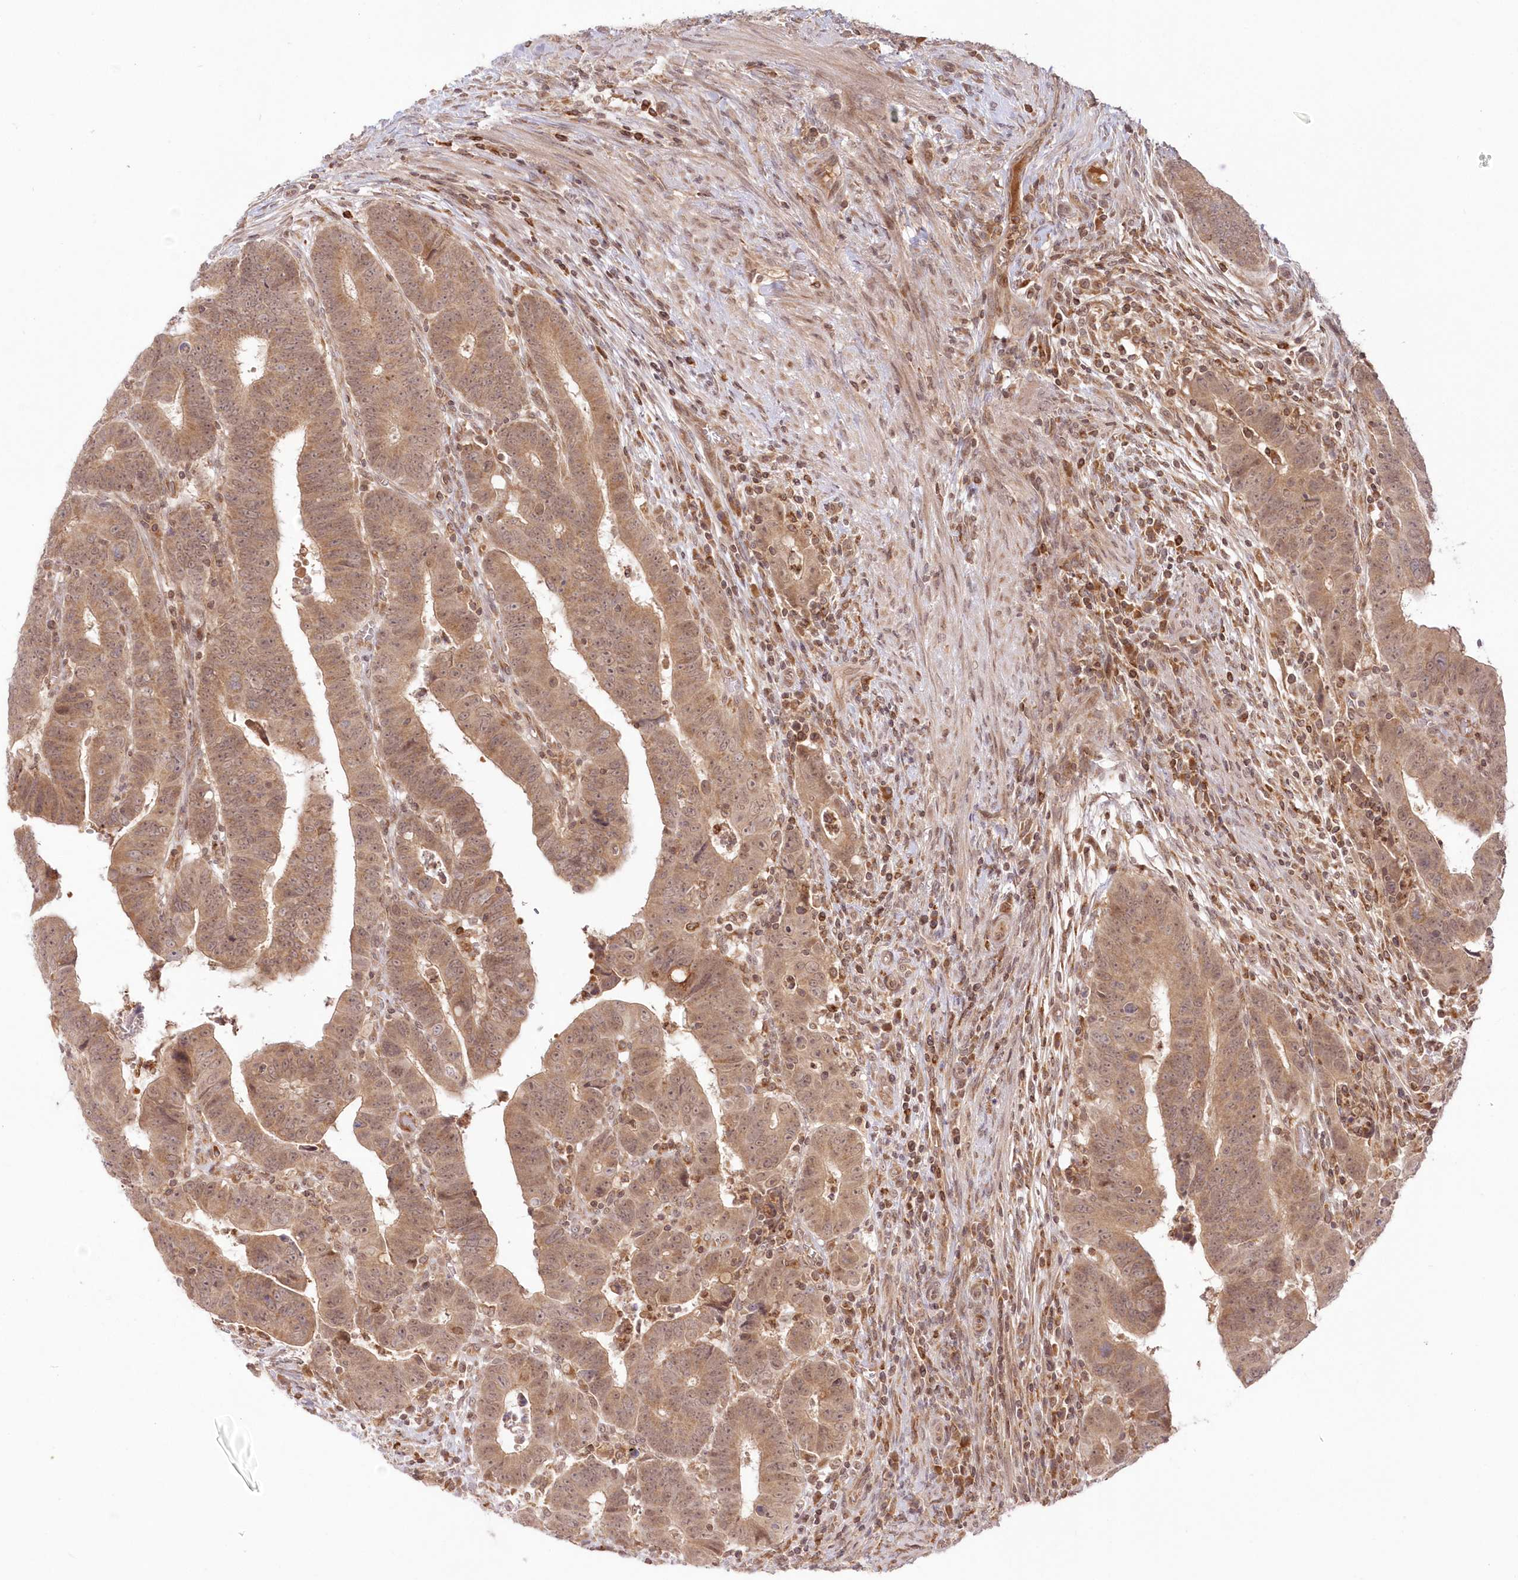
{"staining": {"intensity": "moderate", "quantity": ">75%", "location": "cytoplasmic/membranous,nuclear"}, "tissue": "colorectal cancer", "cell_type": "Tumor cells", "image_type": "cancer", "snomed": [{"axis": "morphology", "description": "Normal tissue, NOS"}, {"axis": "morphology", "description": "Adenocarcinoma, NOS"}, {"axis": "topography", "description": "Rectum"}], "caption": "Immunohistochemical staining of human colorectal adenocarcinoma shows medium levels of moderate cytoplasmic/membranous and nuclear staining in about >75% of tumor cells. (IHC, brightfield microscopy, high magnification).", "gene": "MTMR3", "patient": {"sex": "female", "age": 65}}